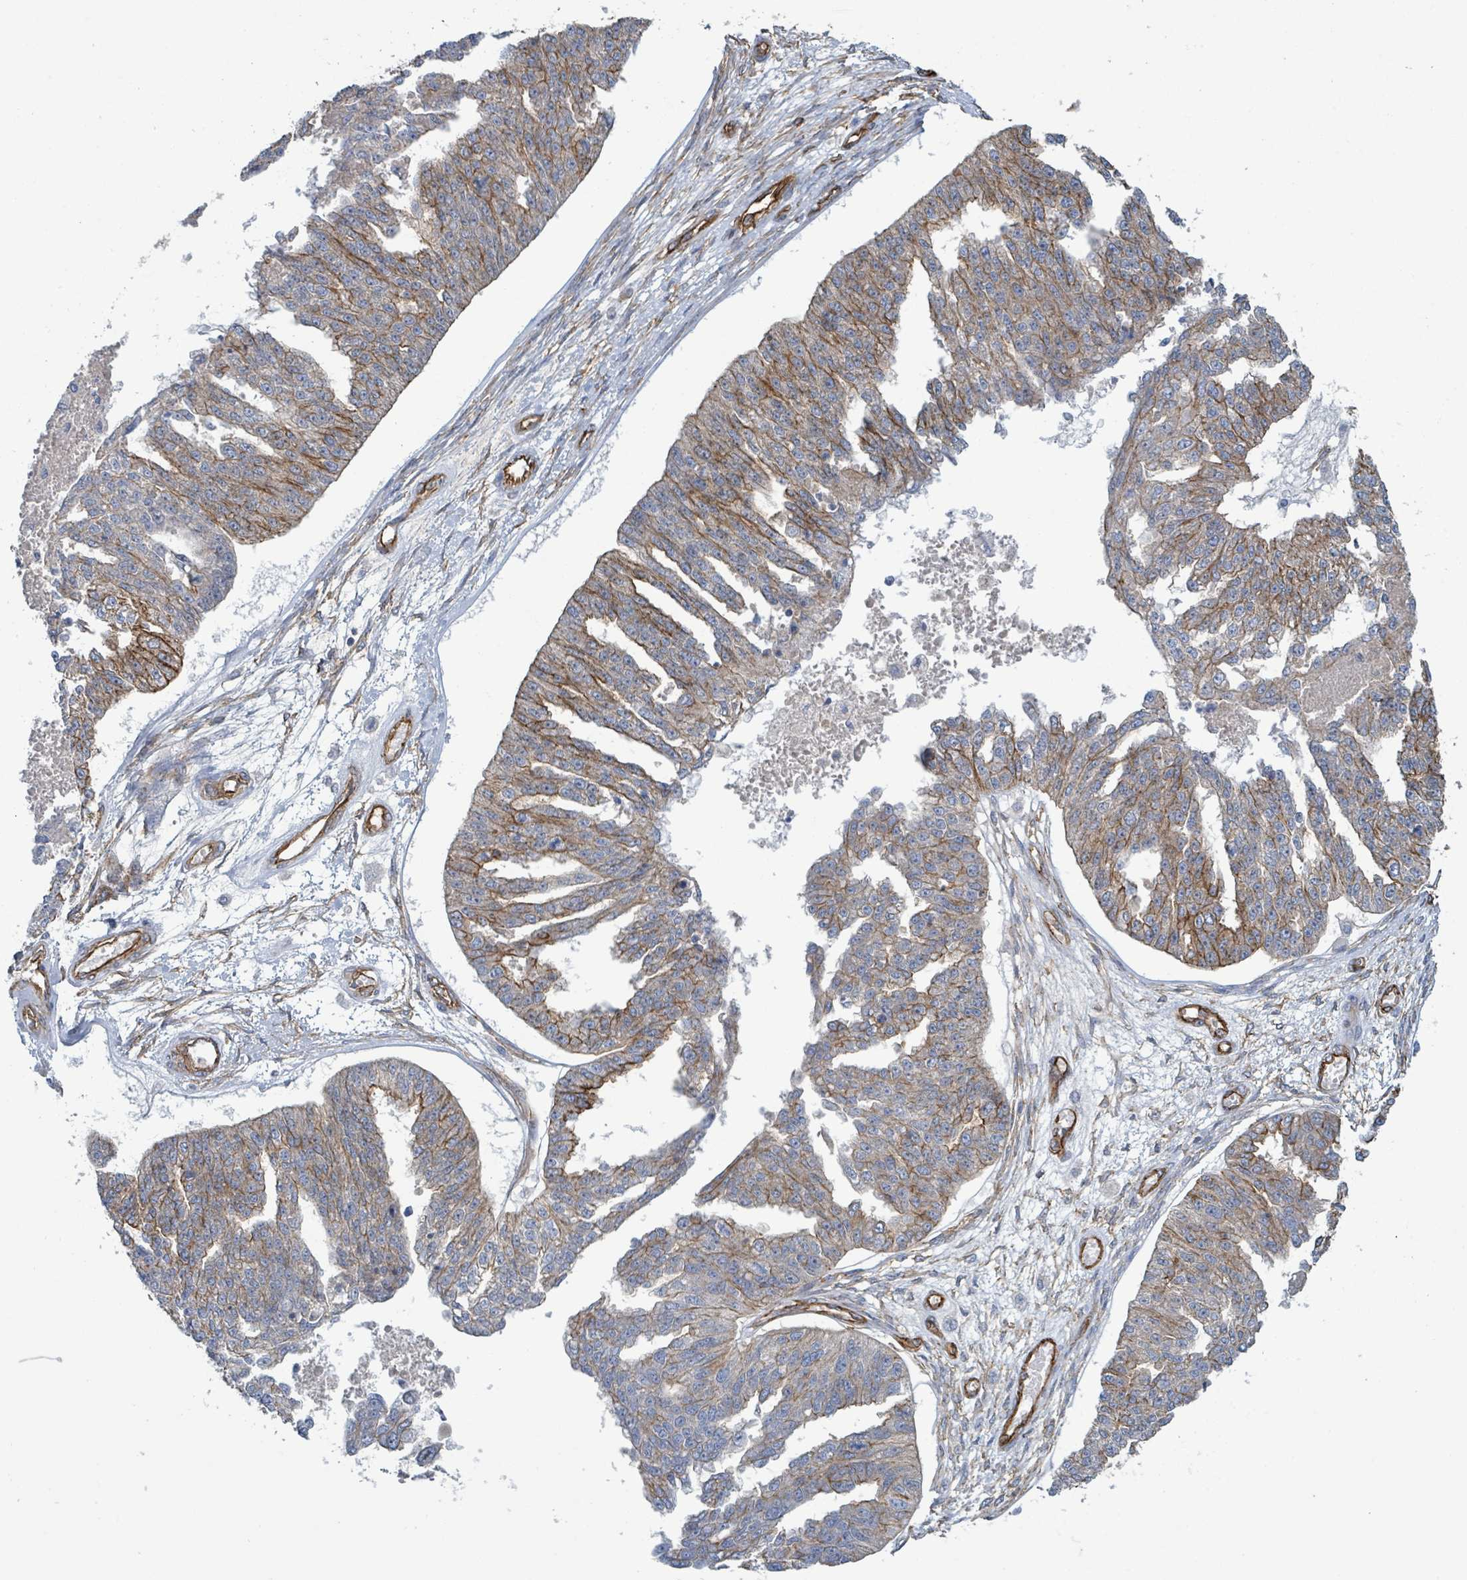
{"staining": {"intensity": "moderate", "quantity": "<25%", "location": "cytoplasmic/membranous"}, "tissue": "ovarian cancer", "cell_type": "Tumor cells", "image_type": "cancer", "snomed": [{"axis": "morphology", "description": "Cystadenocarcinoma, serous, NOS"}, {"axis": "topography", "description": "Ovary"}], "caption": "Ovarian cancer (serous cystadenocarcinoma) tissue reveals moderate cytoplasmic/membranous positivity in approximately <25% of tumor cells", "gene": "LDOC1", "patient": {"sex": "female", "age": 58}}